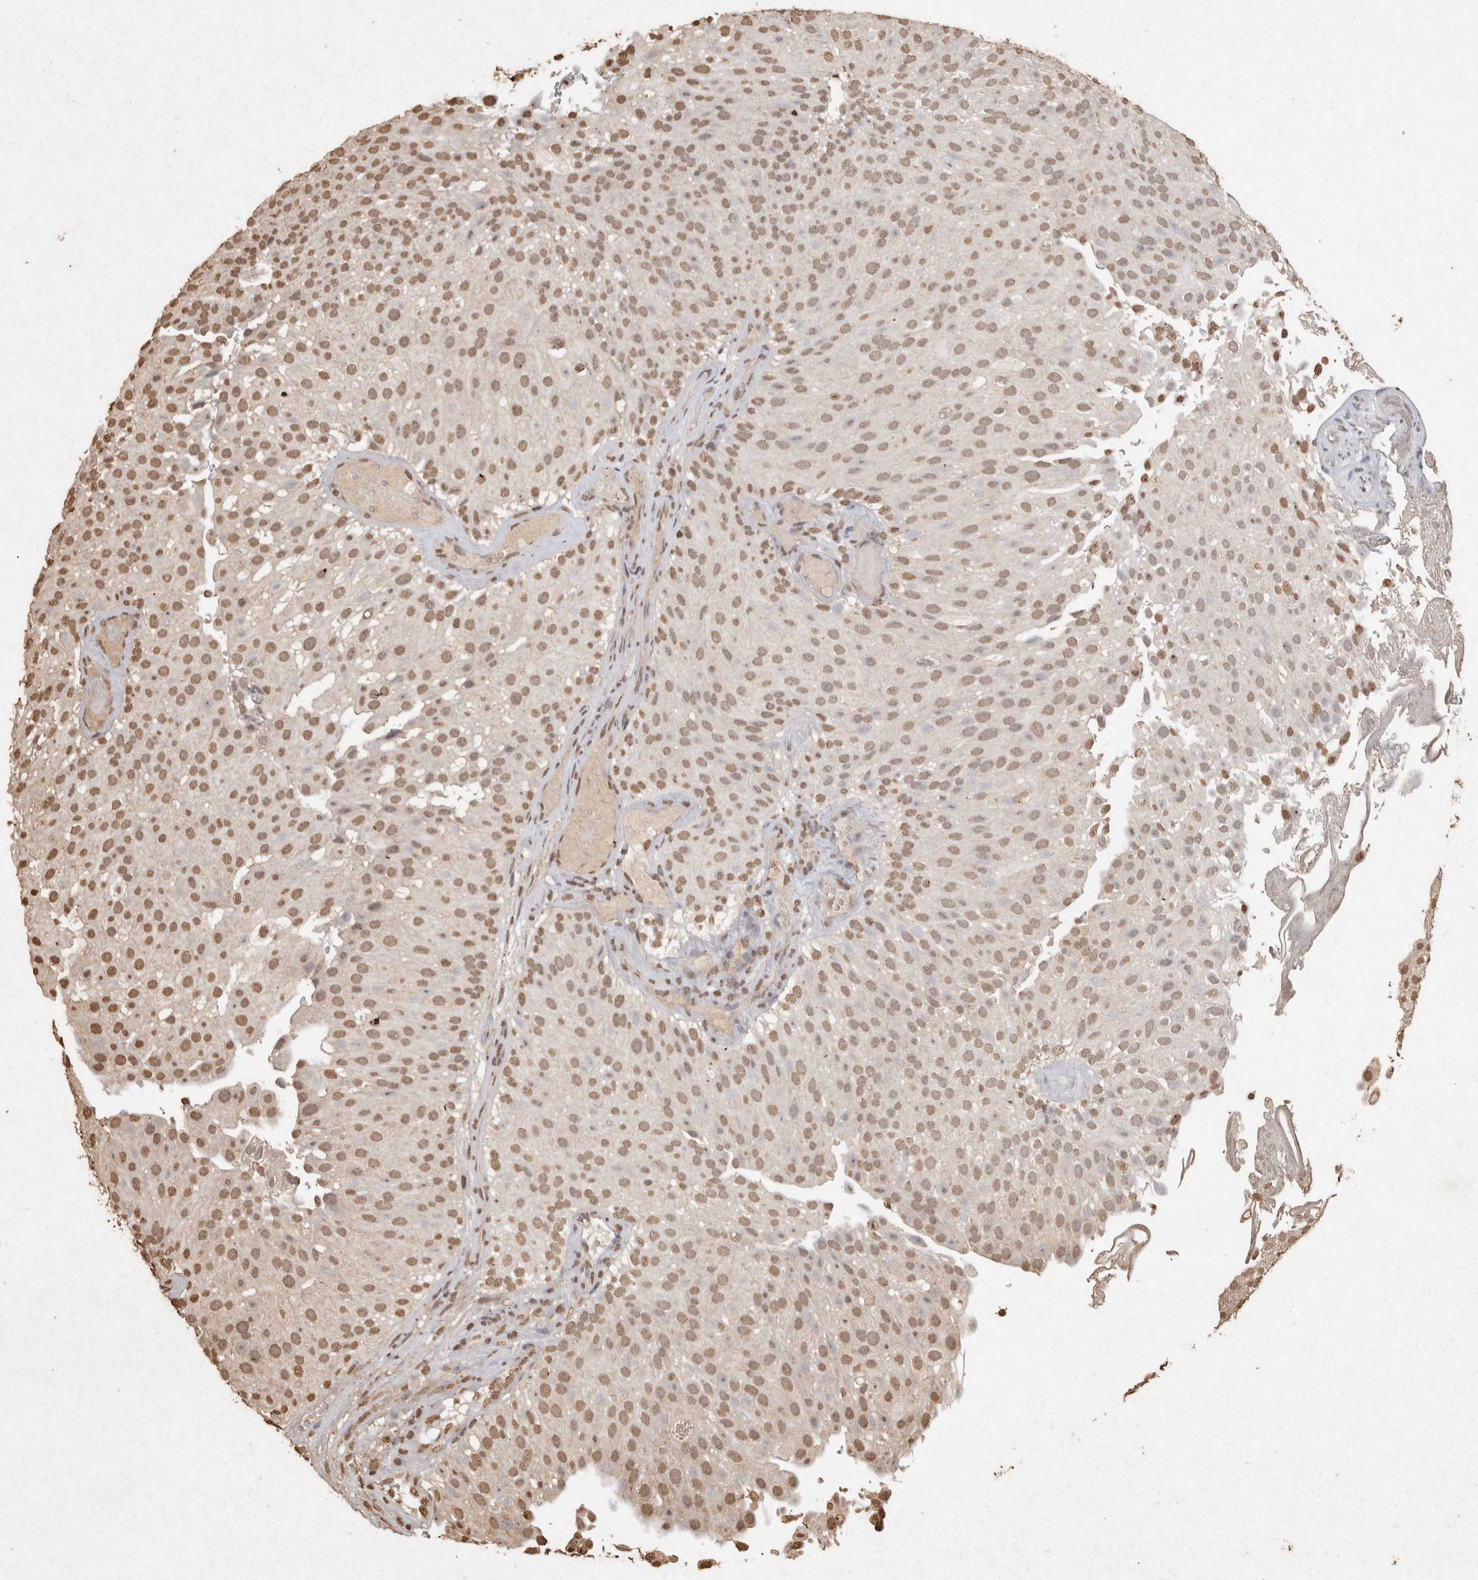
{"staining": {"intensity": "moderate", "quantity": ">75%", "location": "nuclear"}, "tissue": "urothelial cancer", "cell_type": "Tumor cells", "image_type": "cancer", "snomed": [{"axis": "morphology", "description": "Urothelial carcinoma, Low grade"}, {"axis": "topography", "description": "Urinary bladder"}], "caption": "Urothelial cancer stained with DAB immunohistochemistry displays medium levels of moderate nuclear staining in approximately >75% of tumor cells. Nuclei are stained in blue.", "gene": "MLX", "patient": {"sex": "male", "age": 78}}